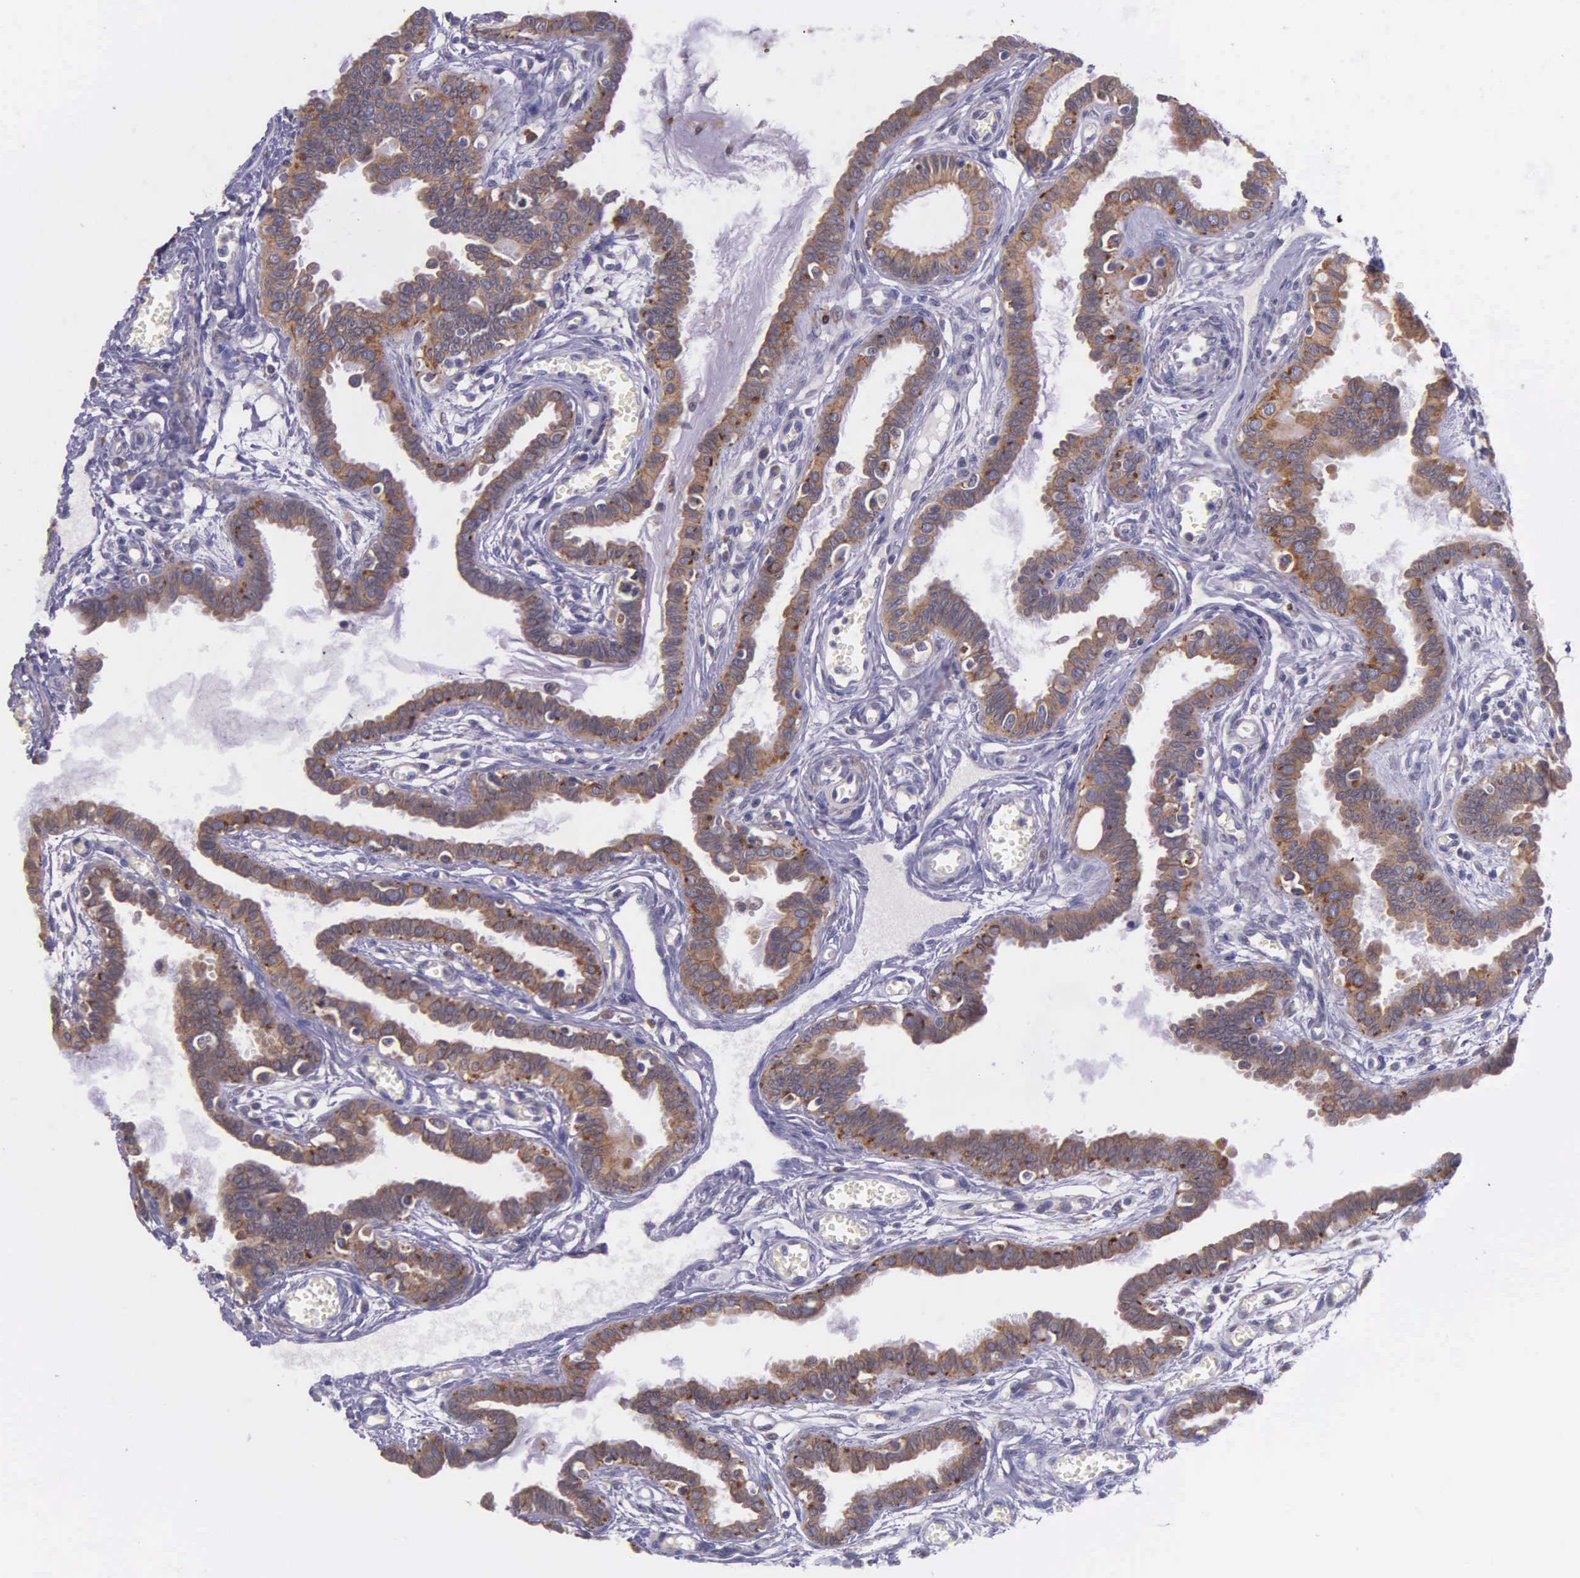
{"staining": {"intensity": "moderate", "quantity": ">75%", "location": "cytoplasmic/membranous"}, "tissue": "fallopian tube", "cell_type": "Glandular cells", "image_type": "normal", "snomed": [{"axis": "morphology", "description": "Normal tissue, NOS"}, {"axis": "topography", "description": "Fallopian tube"}], "caption": "Immunohistochemical staining of benign fallopian tube displays >75% levels of moderate cytoplasmic/membranous protein expression in approximately >75% of glandular cells. Nuclei are stained in blue.", "gene": "NSDHL", "patient": {"sex": "female", "age": 67}}